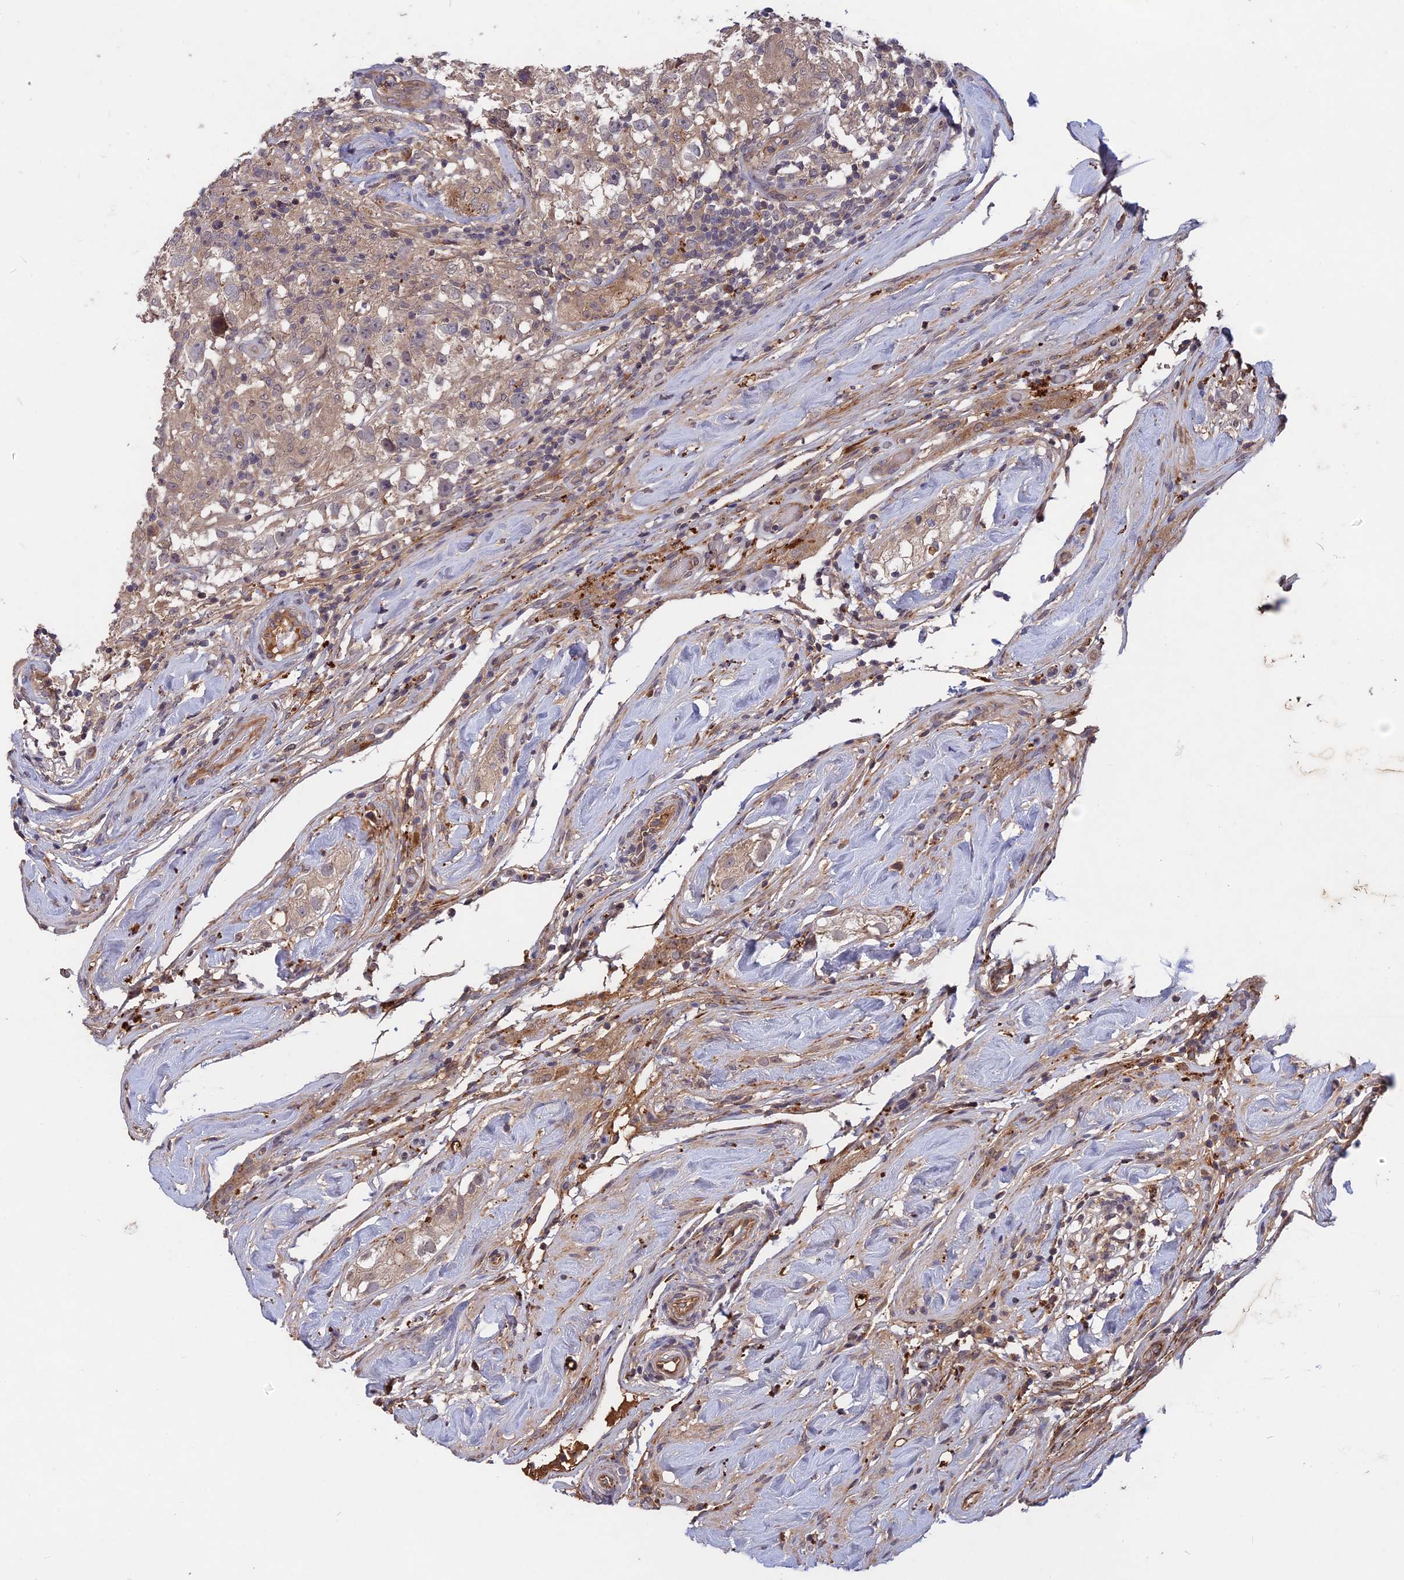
{"staining": {"intensity": "weak", "quantity": ">75%", "location": "cytoplasmic/membranous"}, "tissue": "testis cancer", "cell_type": "Tumor cells", "image_type": "cancer", "snomed": [{"axis": "morphology", "description": "Seminoma, NOS"}, {"axis": "topography", "description": "Testis"}], "caption": "Brown immunohistochemical staining in human testis cancer (seminoma) demonstrates weak cytoplasmic/membranous positivity in about >75% of tumor cells. (DAB IHC with brightfield microscopy, high magnification).", "gene": "ADO", "patient": {"sex": "male", "age": 46}}